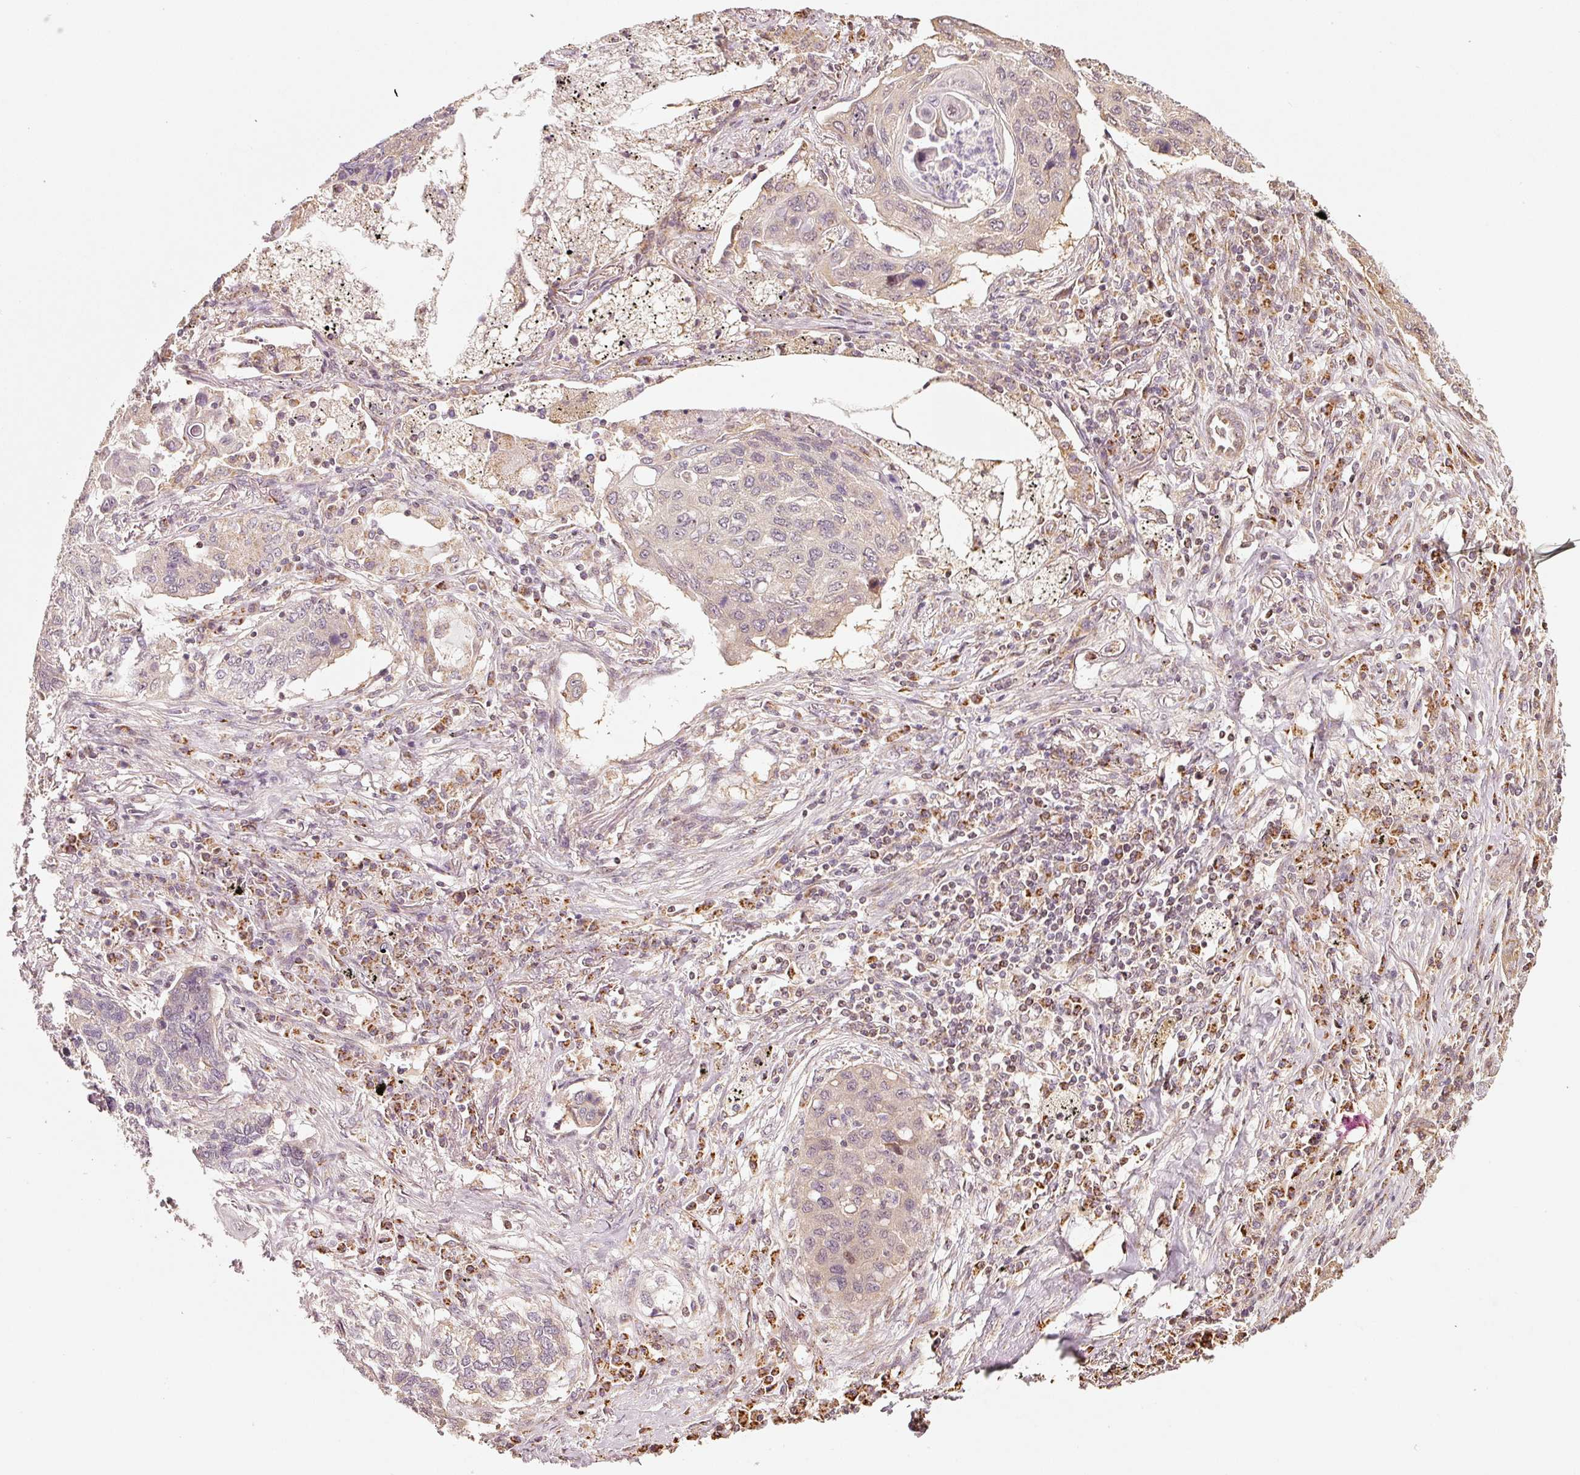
{"staining": {"intensity": "negative", "quantity": "none", "location": "none"}, "tissue": "lung cancer", "cell_type": "Tumor cells", "image_type": "cancer", "snomed": [{"axis": "morphology", "description": "Squamous cell carcinoma, NOS"}, {"axis": "topography", "description": "Lung"}], "caption": "Squamous cell carcinoma (lung) stained for a protein using immunohistochemistry displays no positivity tumor cells.", "gene": "RAB35", "patient": {"sex": "female", "age": 63}}